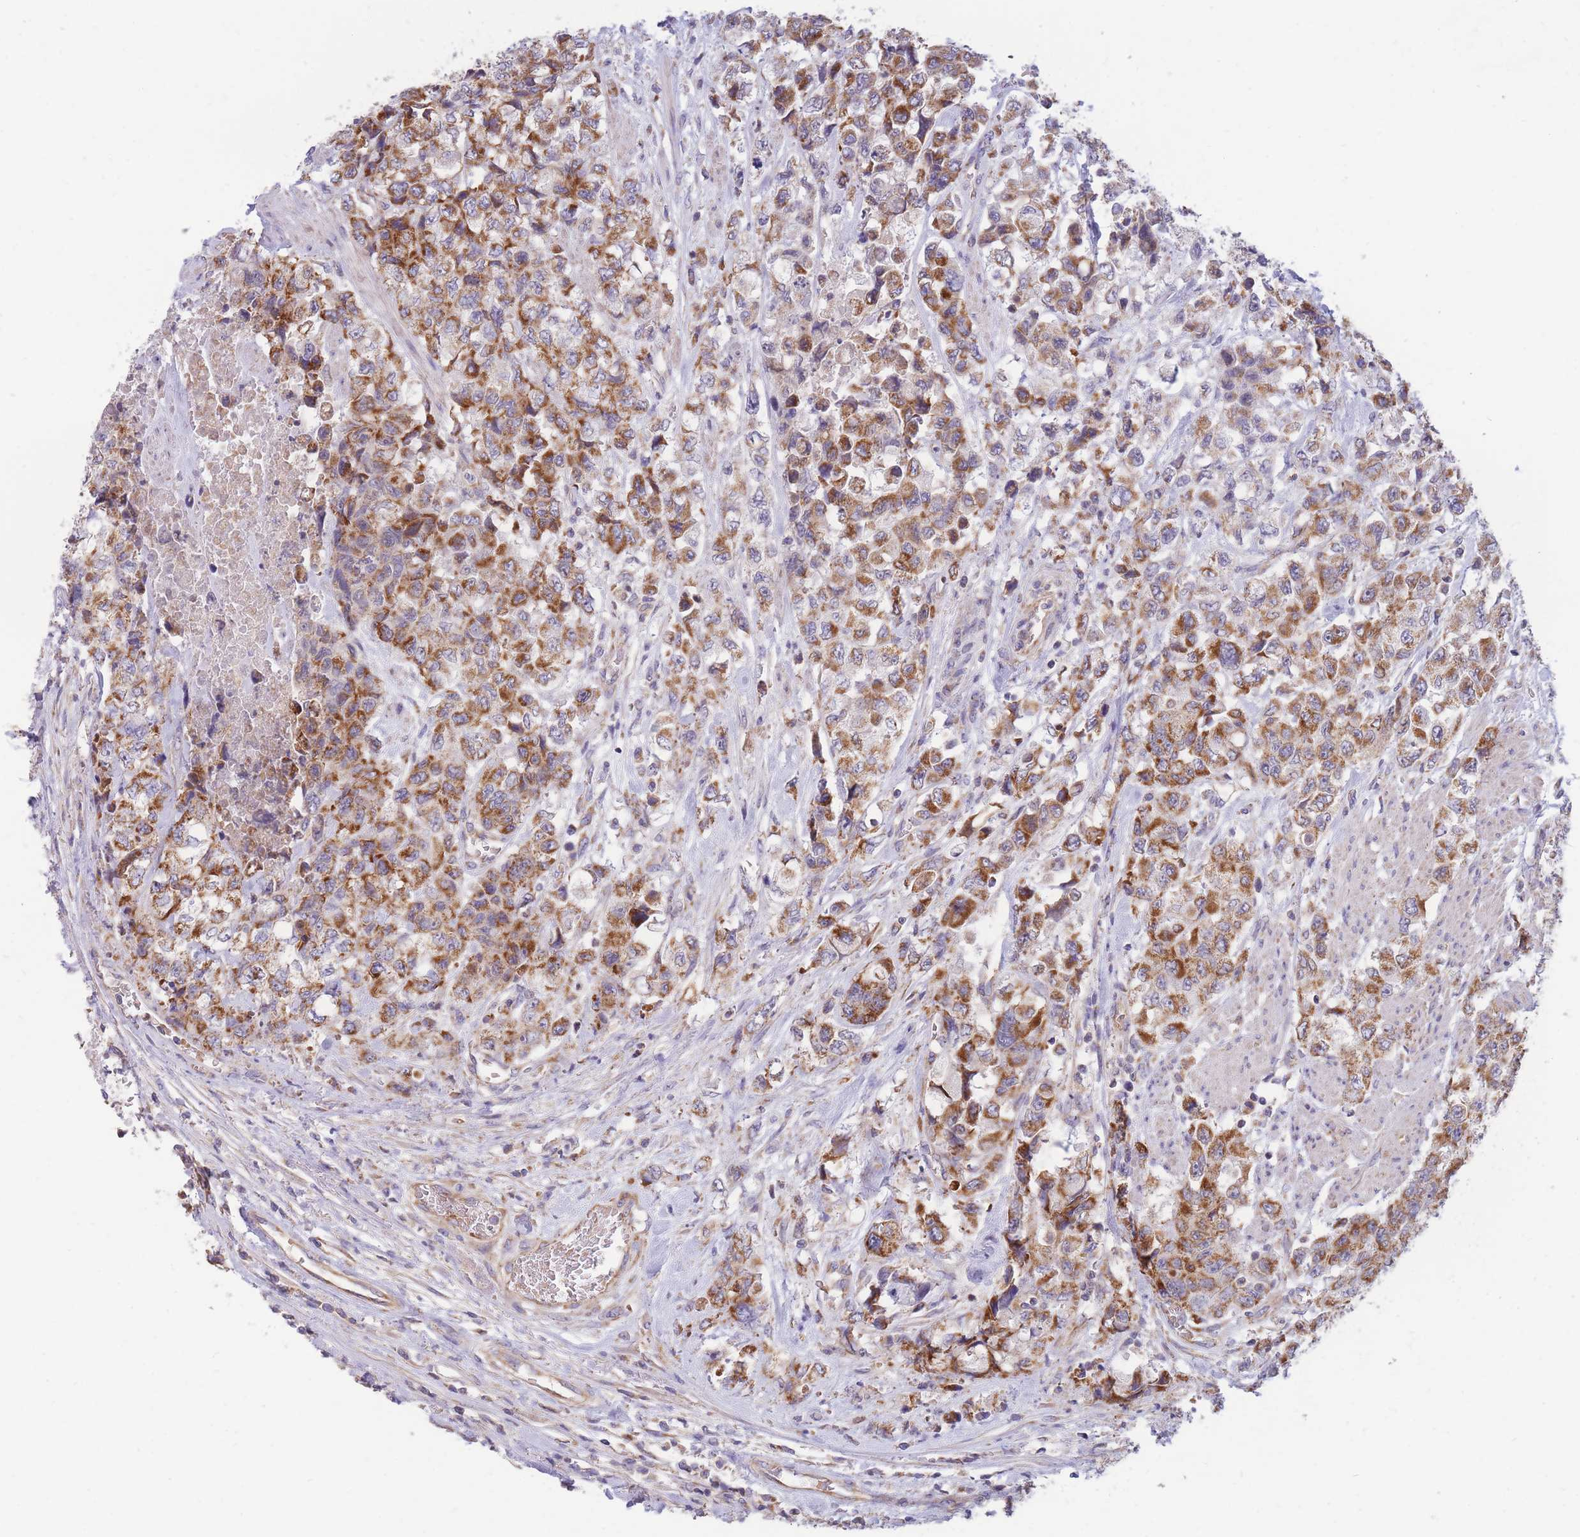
{"staining": {"intensity": "moderate", "quantity": ">75%", "location": "cytoplasmic/membranous"}, "tissue": "urothelial cancer", "cell_type": "Tumor cells", "image_type": "cancer", "snomed": [{"axis": "morphology", "description": "Urothelial carcinoma, High grade"}, {"axis": "topography", "description": "Urinary bladder"}], "caption": "Immunohistochemical staining of urothelial carcinoma (high-grade) reveals medium levels of moderate cytoplasmic/membranous expression in about >75% of tumor cells. The staining was performed using DAB (3,3'-diaminobenzidine), with brown indicating positive protein expression. Nuclei are stained blue with hematoxylin.", "gene": "MRPS9", "patient": {"sex": "female", "age": 78}}